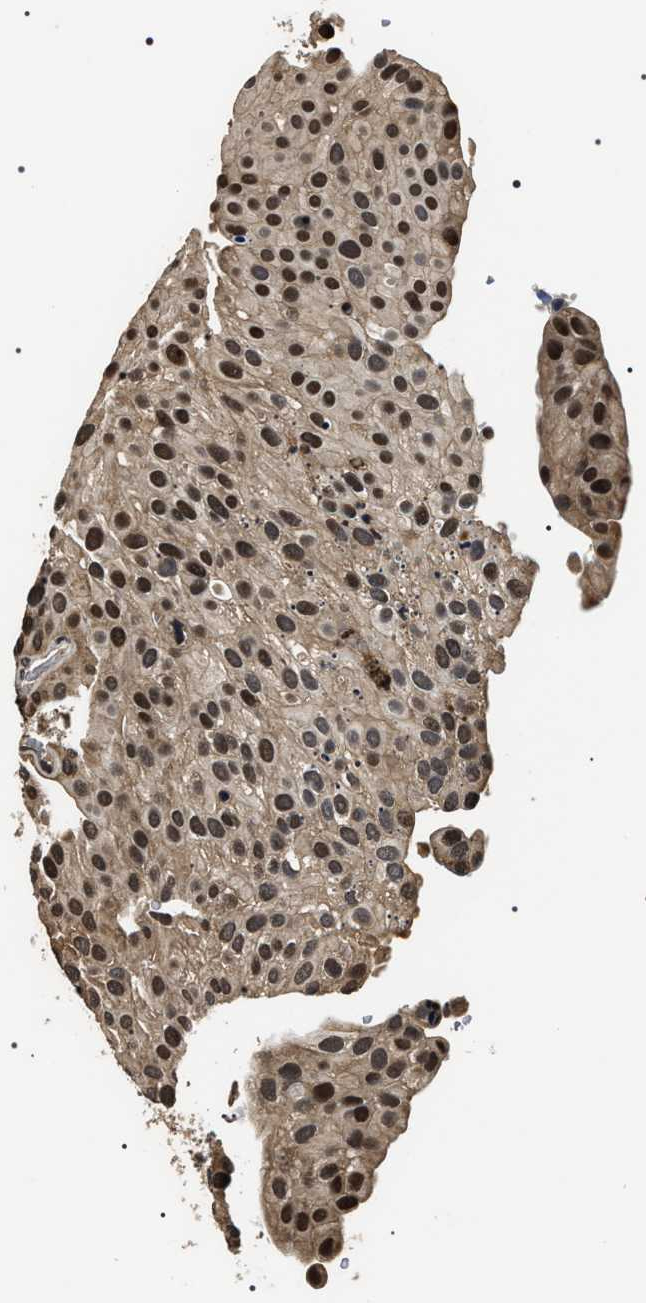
{"staining": {"intensity": "moderate", "quantity": "25%-75%", "location": "cytoplasmic/membranous,nuclear"}, "tissue": "urothelial cancer", "cell_type": "Tumor cells", "image_type": "cancer", "snomed": [{"axis": "morphology", "description": "Urothelial carcinoma, Low grade"}, {"axis": "topography", "description": "Smooth muscle"}, {"axis": "topography", "description": "Urinary bladder"}], "caption": "About 25%-75% of tumor cells in urothelial cancer demonstrate moderate cytoplasmic/membranous and nuclear protein positivity as visualized by brown immunohistochemical staining.", "gene": "ARHGAP22", "patient": {"sex": "male", "age": 60}}